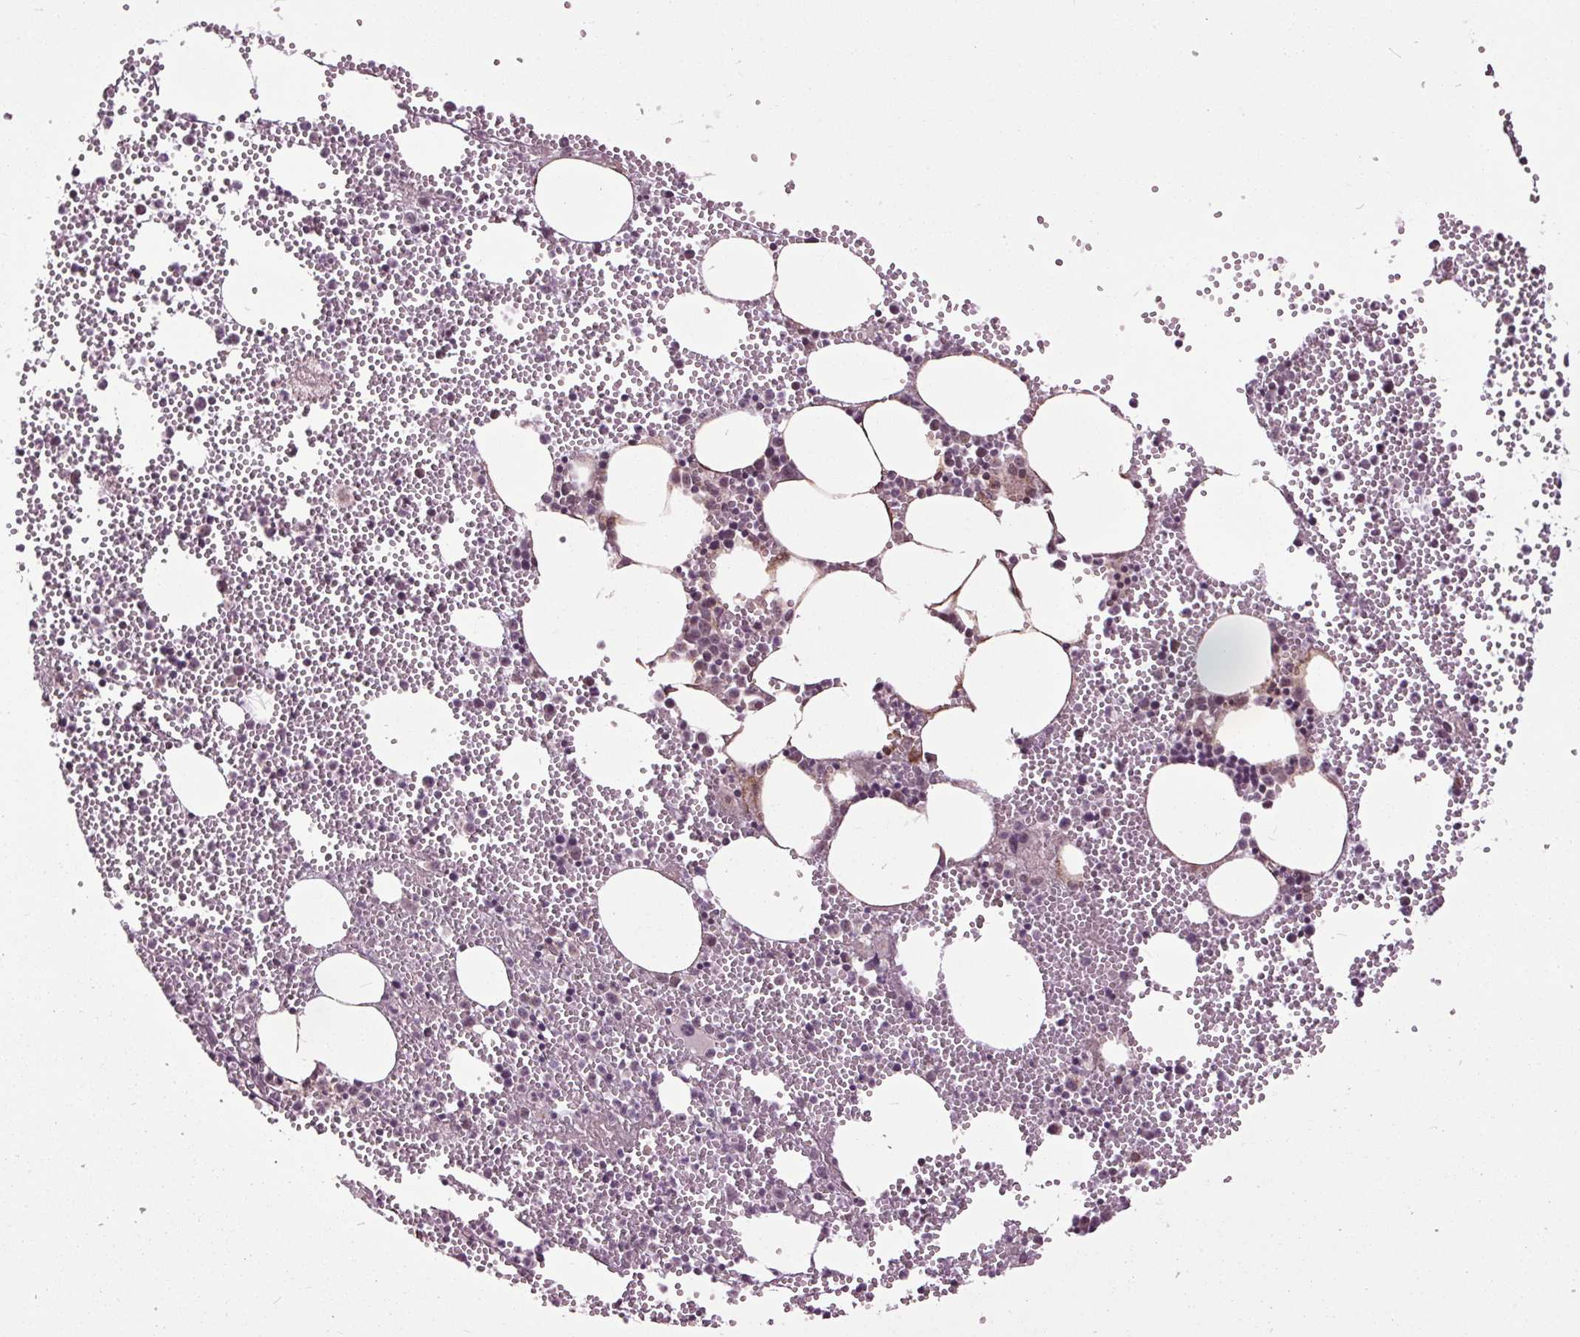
{"staining": {"intensity": "negative", "quantity": "none", "location": "none"}, "tissue": "bone marrow", "cell_type": "Hematopoietic cells", "image_type": "normal", "snomed": [{"axis": "morphology", "description": "Normal tissue, NOS"}, {"axis": "topography", "description": "Bone marrow"}], "caption": "This is an immunohistochemistry photomicrograph of benign bone marrow. There is no expression in hematopoietic cells.", "gene": "HAUS5", "patient": {"sex": "male", "age": 89}}